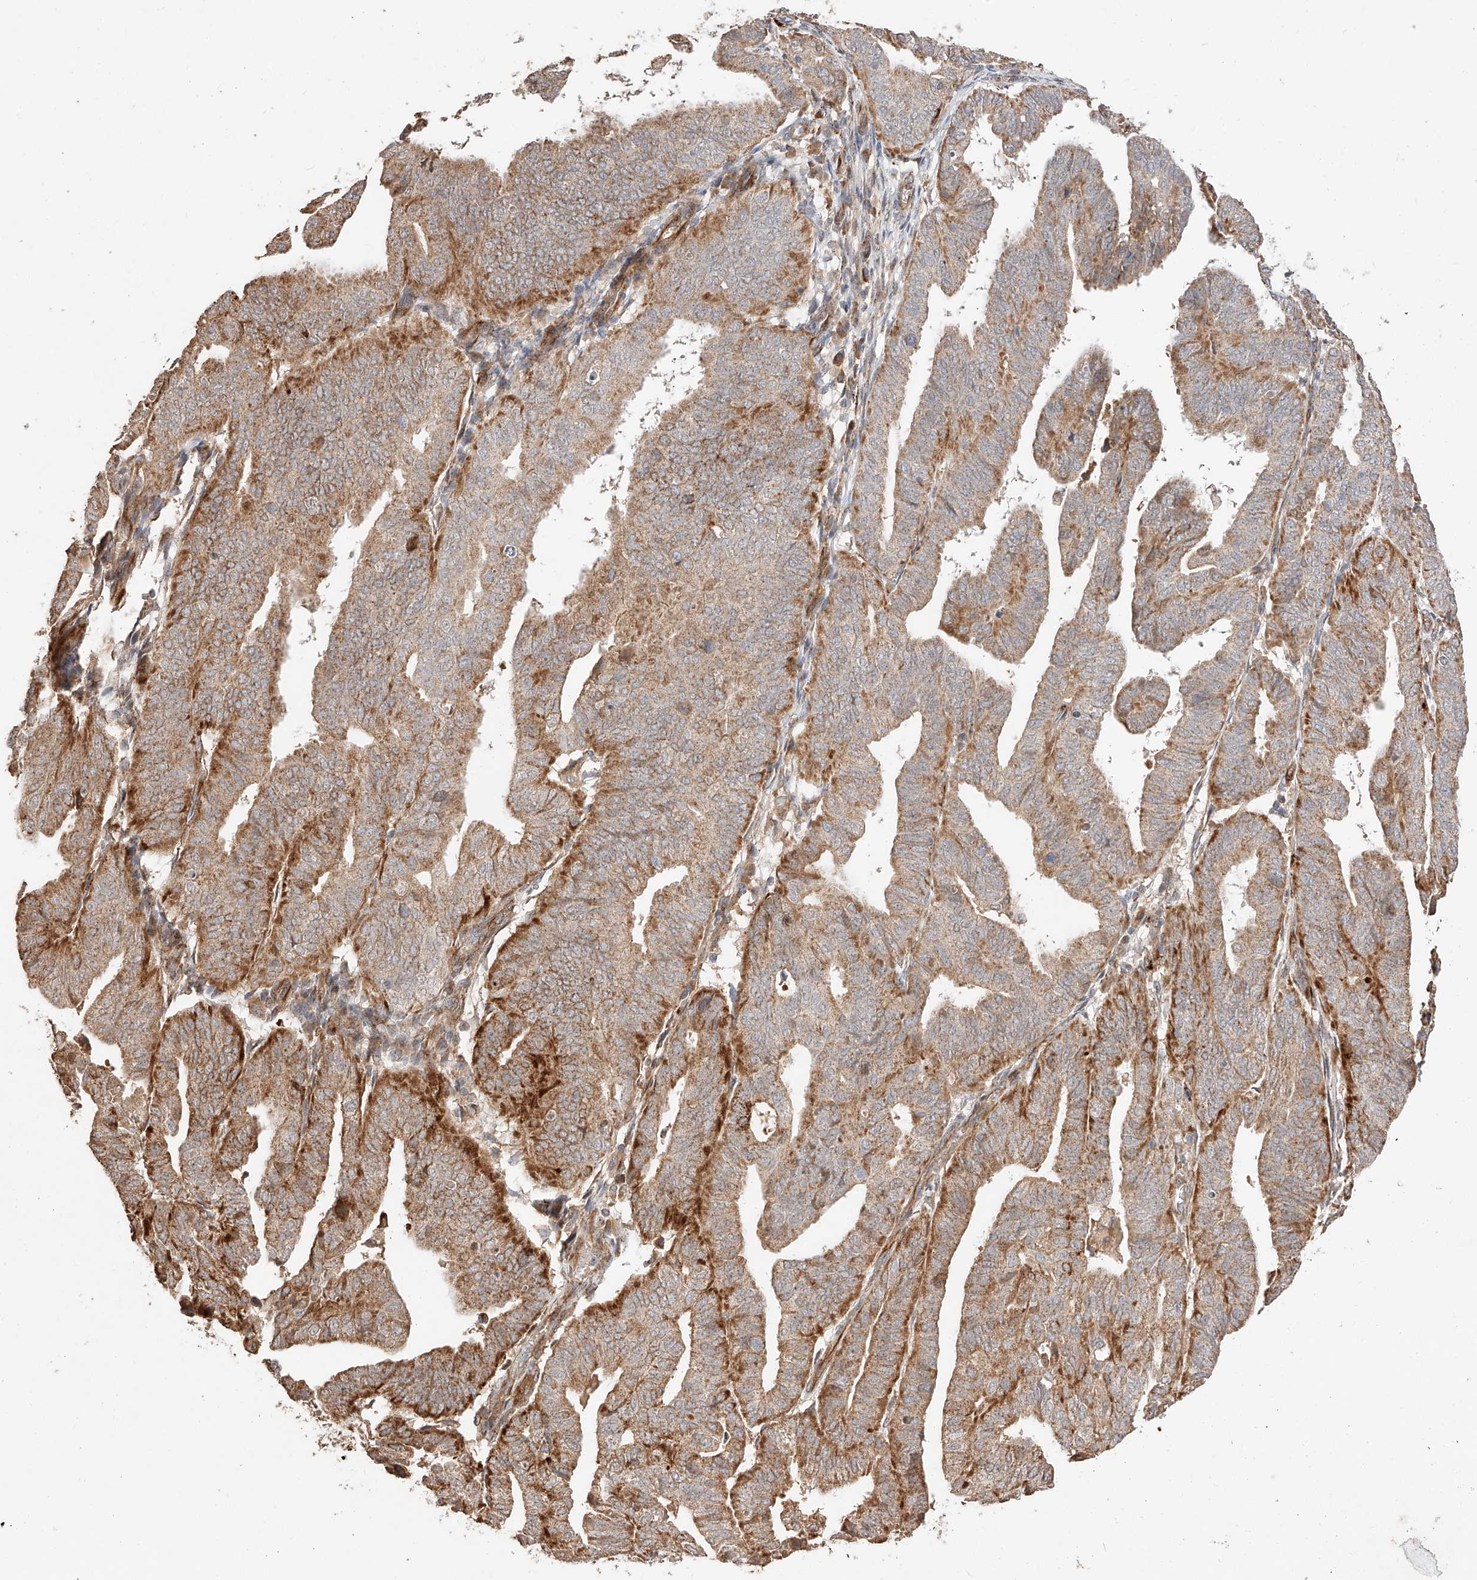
{"staining": {"intensity": "moderate", "quantity": ">75%", "location": "cytoplasmic/membranous"}, "tissue": "endometrial cancer", "cell_type": "Tumor cells", "image_type": "cancer", "snomed": [{"axis": "morphology", "description": "Adenocarcinoma, NOS"}, {"axis": "topography", "description": "Uterus"}], "caption": "There is medium levels of moderate cytoplasmic/membranous staining in tumor cells of endometrial adenocarcinoma, as demonstrated by immunohistochemical staining (brown color).", "gene": "SUSD6", "patient": {"sex": "female", "age": 77}}